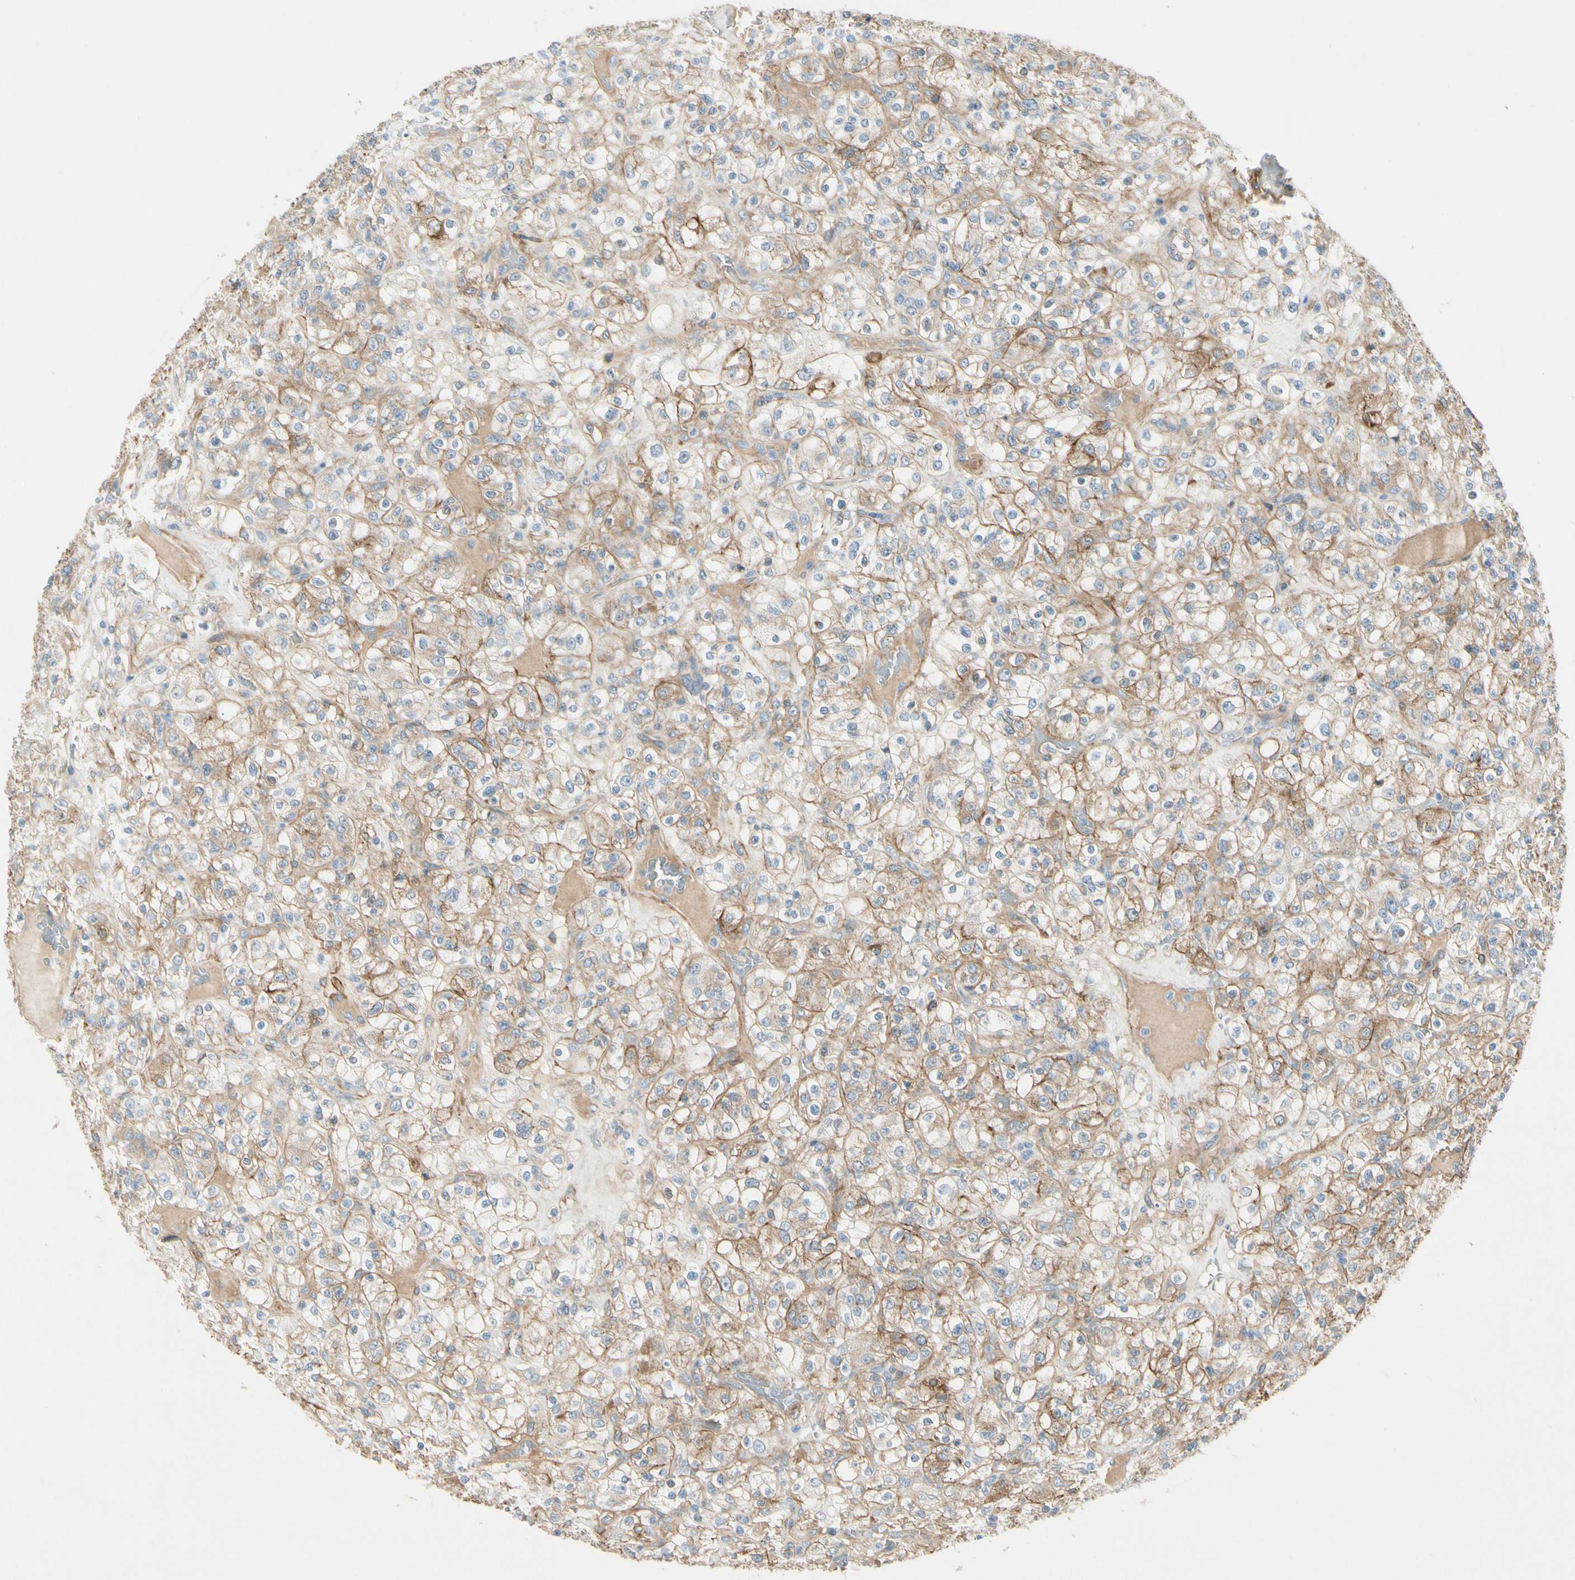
{"staining": {"intensity": "moderate", "quantity": ">75%", "location": "cytoplasmic/membranous"}, "tissue": "renal cancer", "cell_type": "Tumor cells", "image_type": "cancer", "snomed": [{"axis": "morphology", "description": "Normal tissue, NOS"}, {"axis": "morphology", "description": "Adenocarcinoma, NOS"}, {"axis": "topography", "description": "Kidney"}], "caption": "This histopathology image exhibits immunohistochemistry staining of human renal cancer, with medium moderate cytoplasmic/membranous positivity in about >75% of tumor cells.", "gene": "ITGA3", "patient": {"sex": "female", "age": 72}}